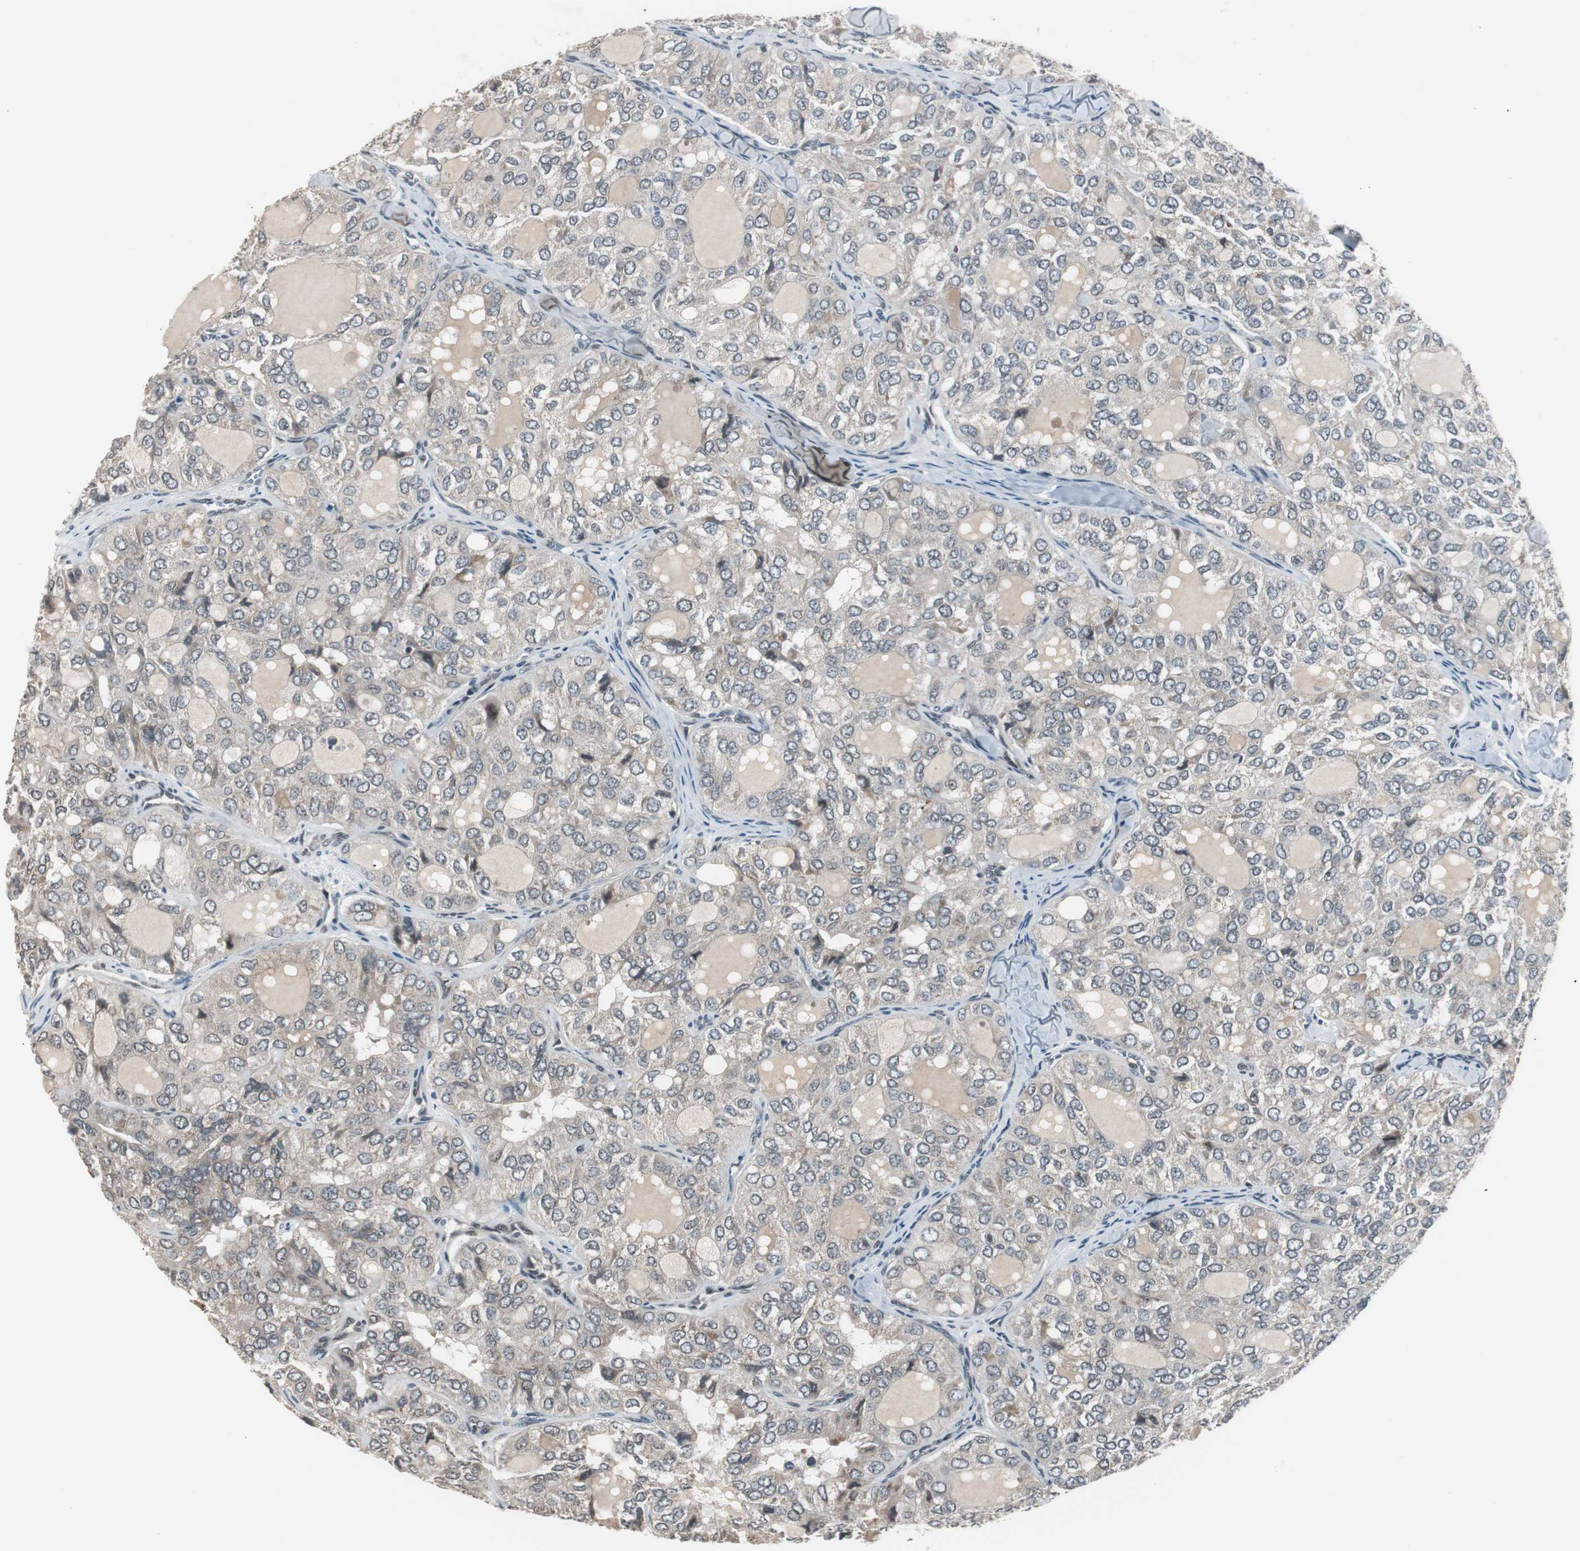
{"staining": {"intensity": "weak", "quantity": "25%-75%", "location": "cytoplasmic/membranous"}, "tissue": "thyroid cancer", "cell_type": "Tumor cells", "image_type": "cancer", "snomed": [{"axis": "morphology", "description": "Follicular adenoma carcinoma, NOS"}, {"axis": "topography", "description": "Thyroid gland"}], "caption": "Thyroid cancer stained with a brown dye displays weak cytoplasmic/membranous positive positivity in approximately 25%-75% of tumor cells.", "gene": "BOLA1", "patient": {"sex": "male", "age": 75}}